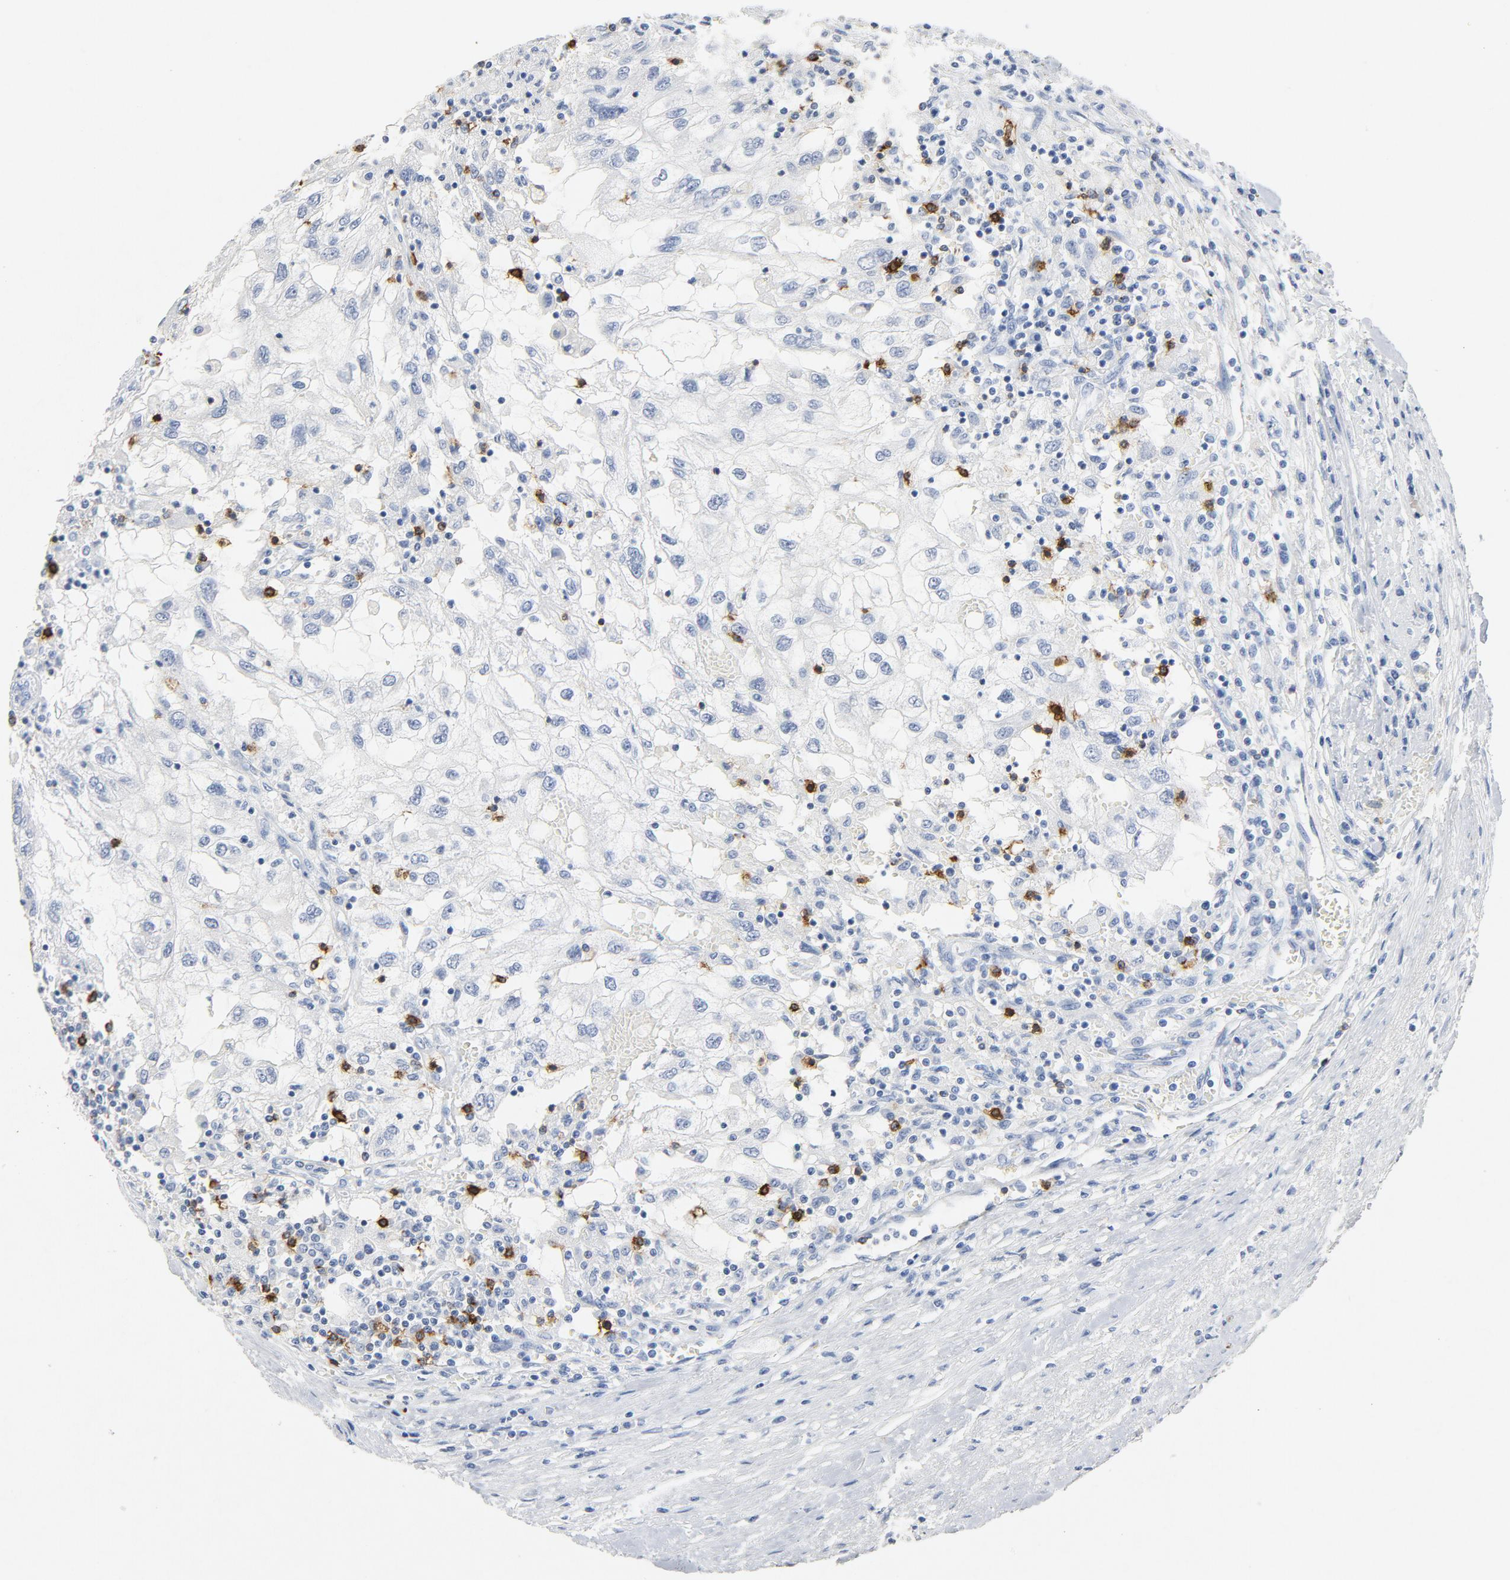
{"staining": {"intensity": "negative", "quantity": "none", "location": "none"}, "tissue": "renal cancer", "cell_type": "Tumor cells", "image_type": "cancer", "snomed": [{"axis": "morphology", "description": "Normal tissue, NOS"}, {"axis": "morphology", "description": "Adenocarcinoma, NOS"}, {"axis": "topography", "description": "Kidney"}], "caption": "Immunohistochemical staining of human adenocarcinoma (renal) demonstrates no significant positivity in tumor cells.", "gene": "PTPRB", "patient": {"sex": "male", "age": 71}}